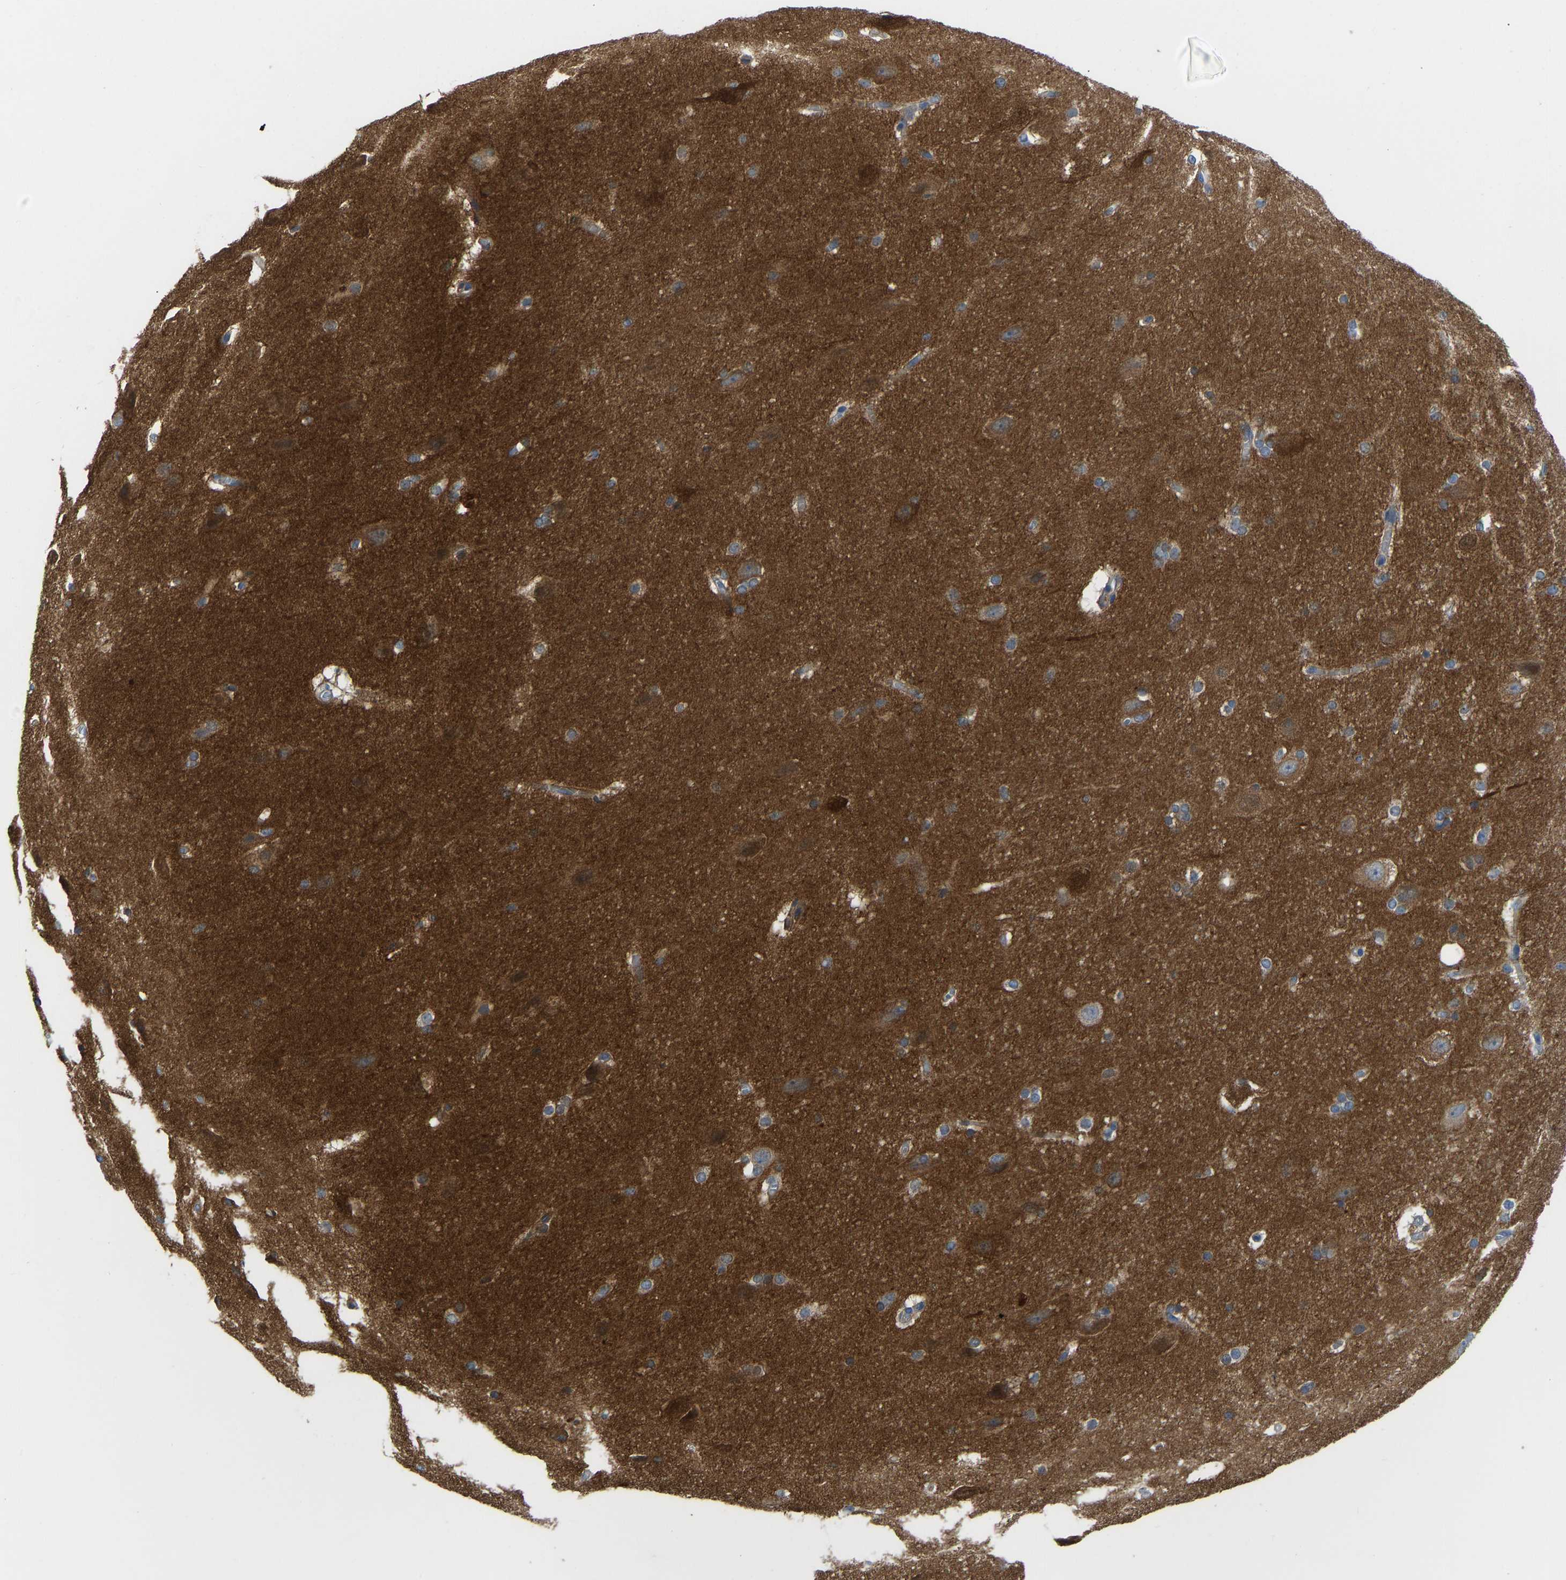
{"staining": {"intensity": "negative", "quantity": "none", "location": "none"}, "tissue": "cerebral cortex", "cell_type": "Endothelial cells", "image_type": "normal", "snomed": [{"axis": "morphology", "description": "Normal tissue, NOS"}, {"axis": "topography", "description": "Cerebral cortex"}, {"axis": "topography", "description": "Hippocampus"}], "caption": "The image shows no staining of endothelial cells in benign cerebral cortex. (DAB (3,3'-diaminobenzidine) IHC visualized using brightfield microscopy, high magnification).", "gene": "PPP3CA", "patient": {"sex": "female", "age": 19}}